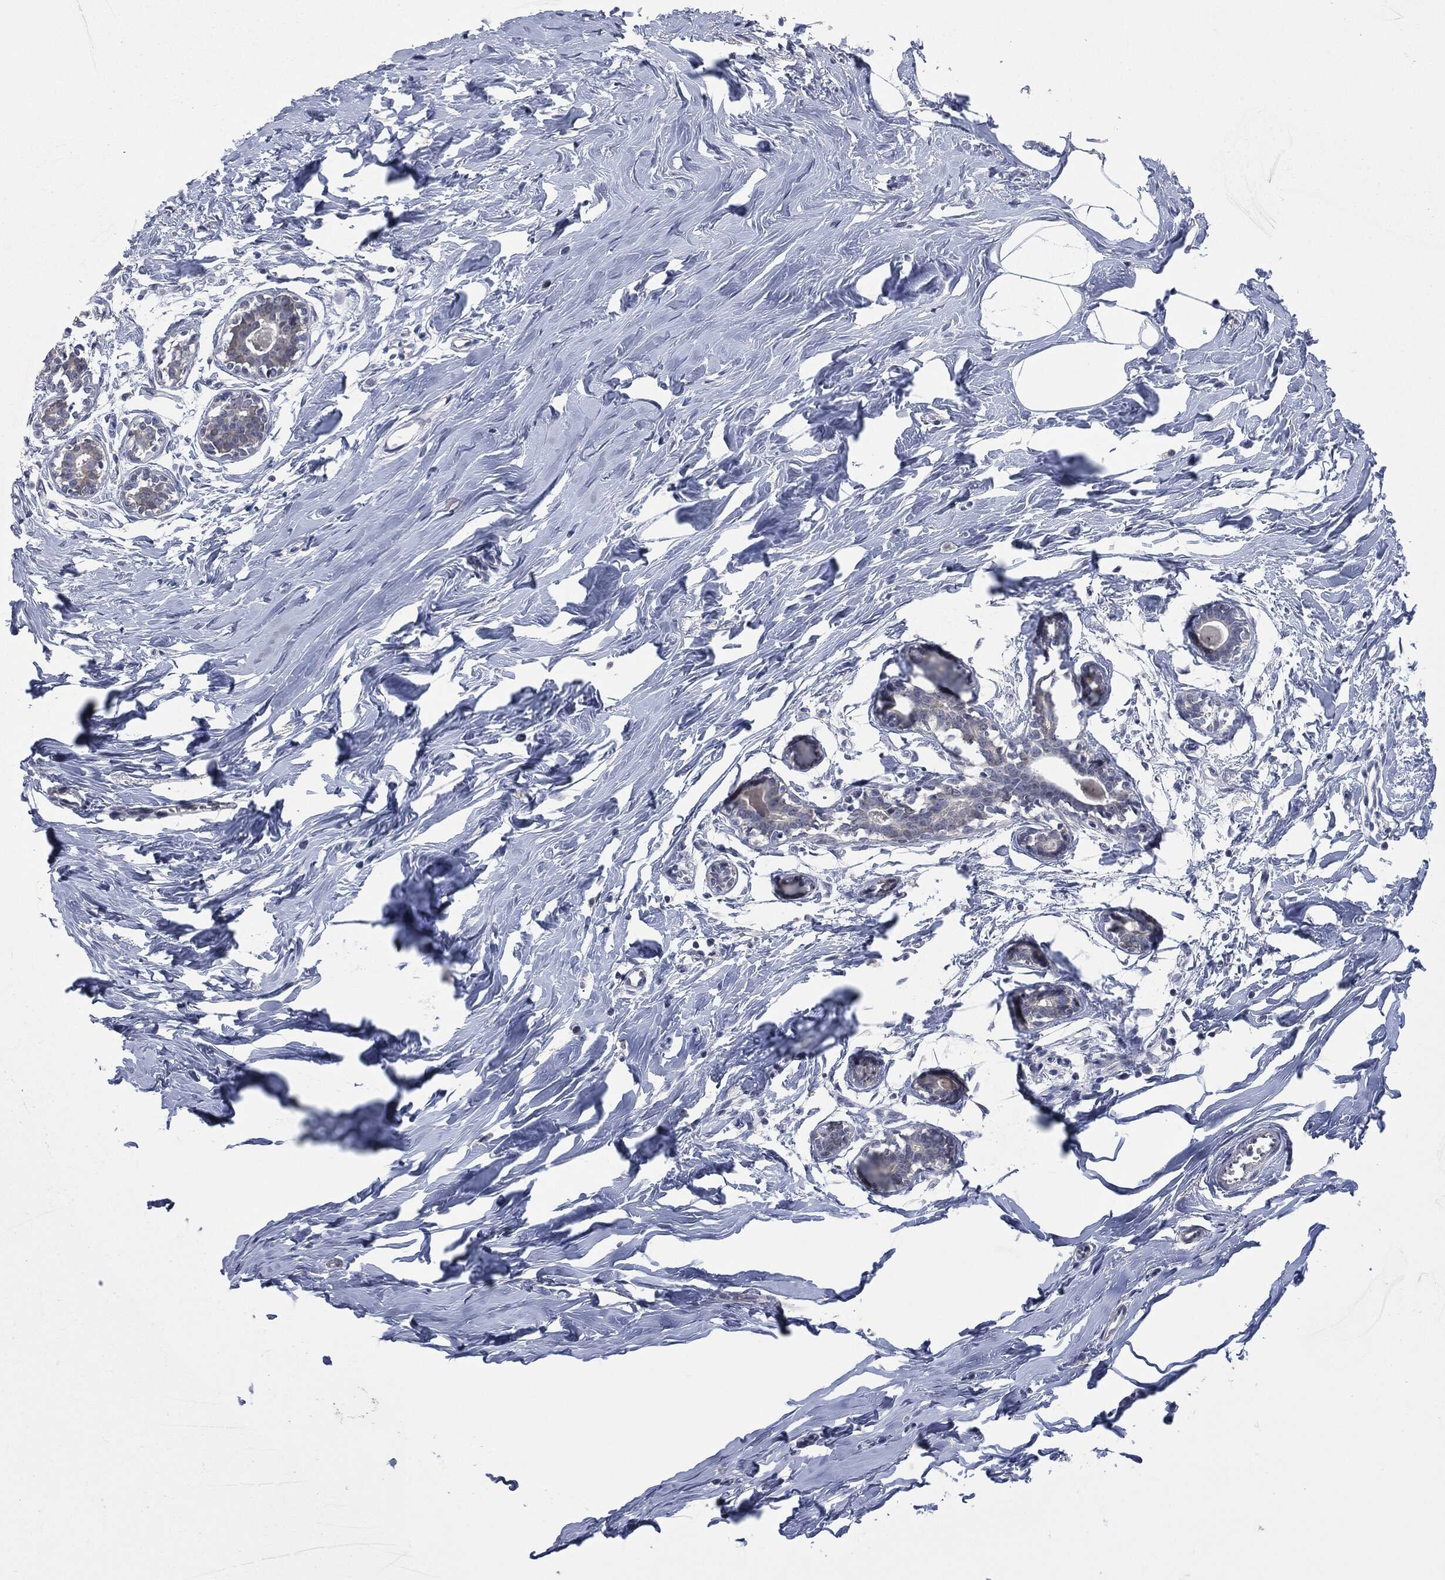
{"staining": {"intensity": "negative", "quantity": "none", "location": "none"}, "tissue": "breast", "cell_type": "Adipocytes", "image_type": "normal", "snomed": [{"axis": "morphology", "description": "Normal tissue, NOS"}, {"axis": "morphology", "description": "Lobular carcinoma, in situ"}, {"axis": "topography", "description": "Breast"}], "caption": "Adipocytes are negative for protein expression in benign human breast.", "gene": "IL1RN", "patient": {"sex": "female", "age": 35}}